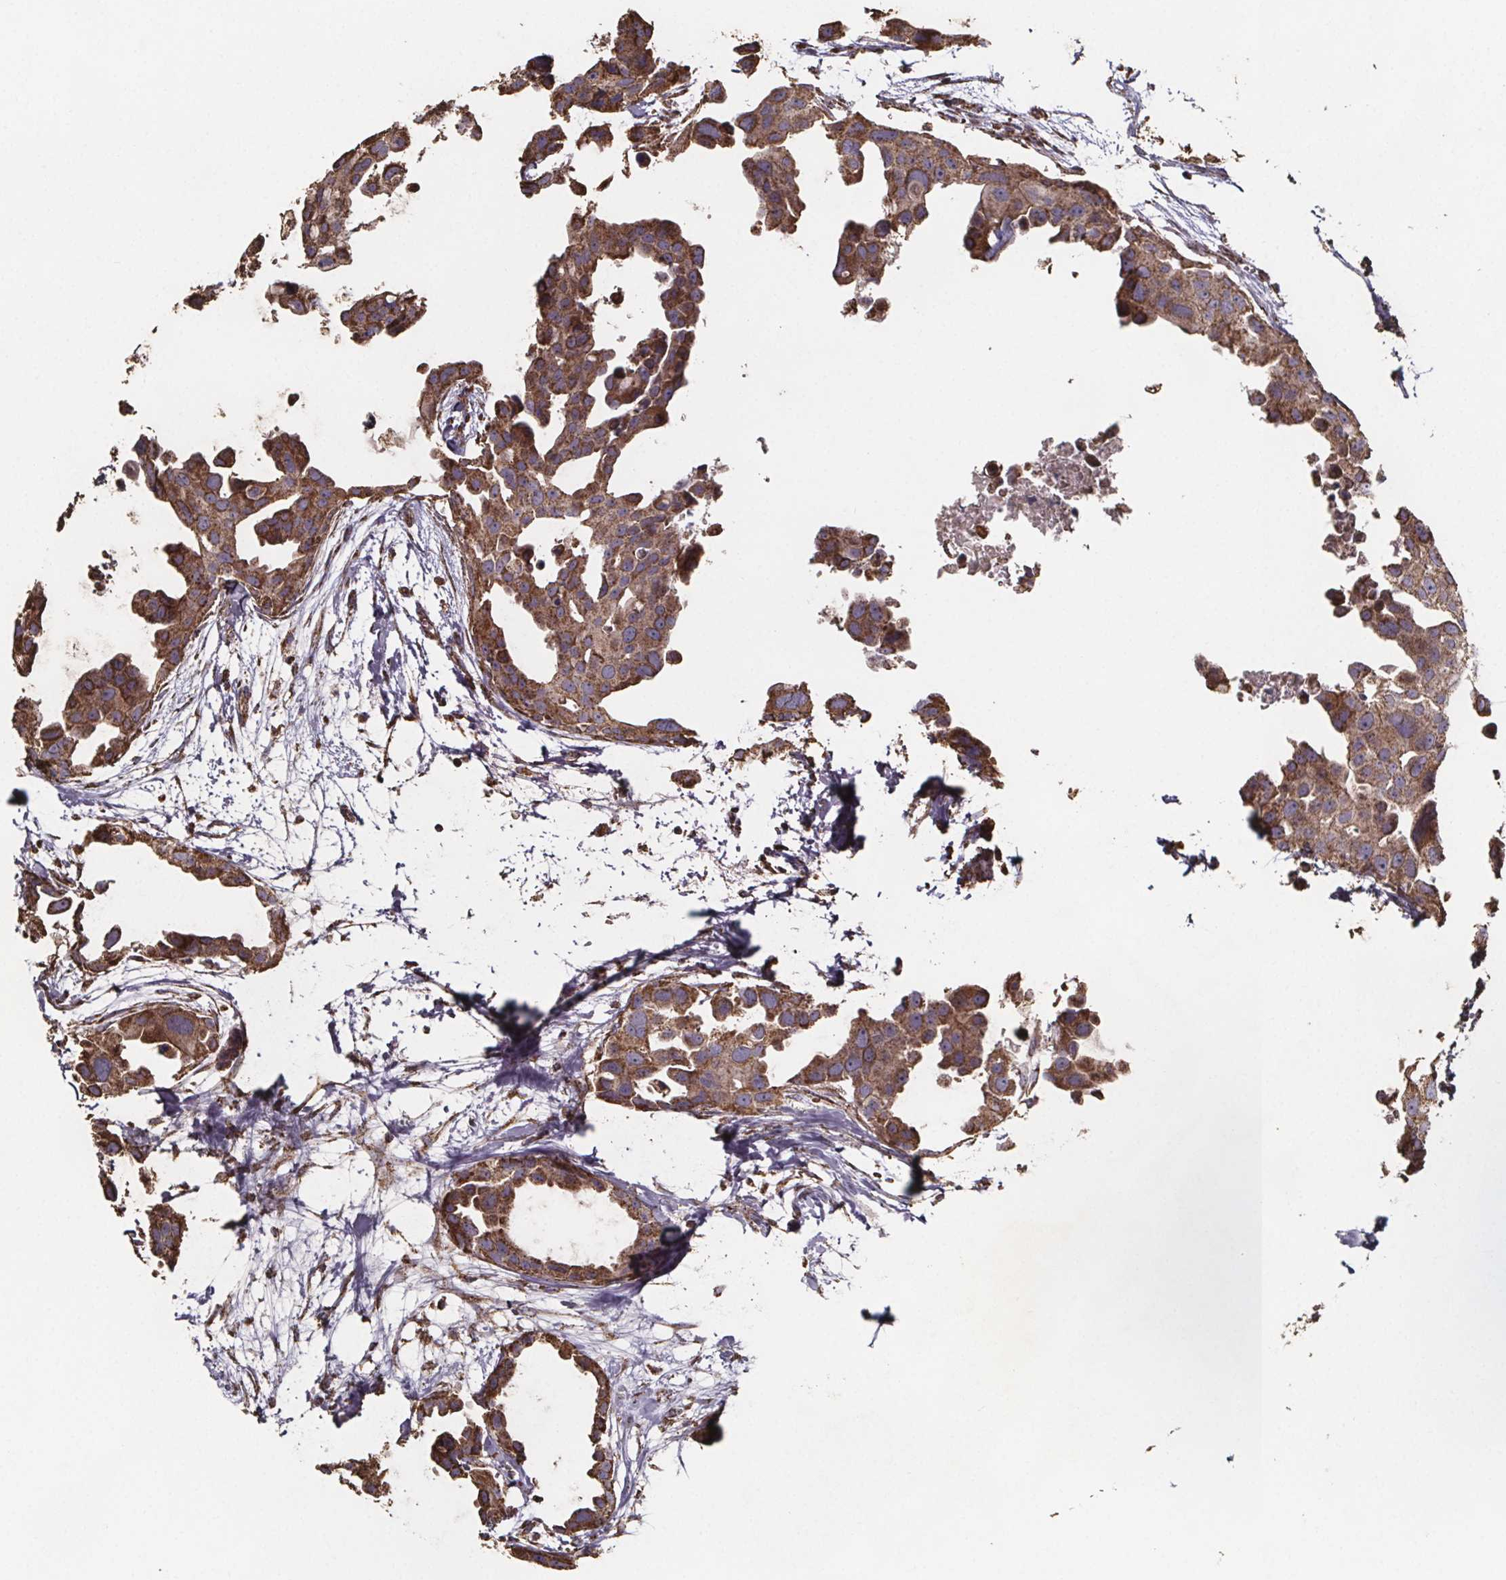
{"staining": {"intensity": "moderate", "quantity": ">75%", "location": "cytoplasmic/membranous"}, "tissue": "breast cancer", "cell_type": "Tumor cells", "image_type": "cancer", "snomed": [{"axis": "morphology", "description": "Duct carcinoma"}, {"axis": "topography", "description": "Breast"}], "caption": "Immunohistochemical staining of breast infiltrating ductal carcinoma exhibits medium levels of moderate cytoplasmic/membranous staining in about >75% of tumor cells.", "gene": "SLC35D2", "patient": {"sex": "female", "age": 38}}